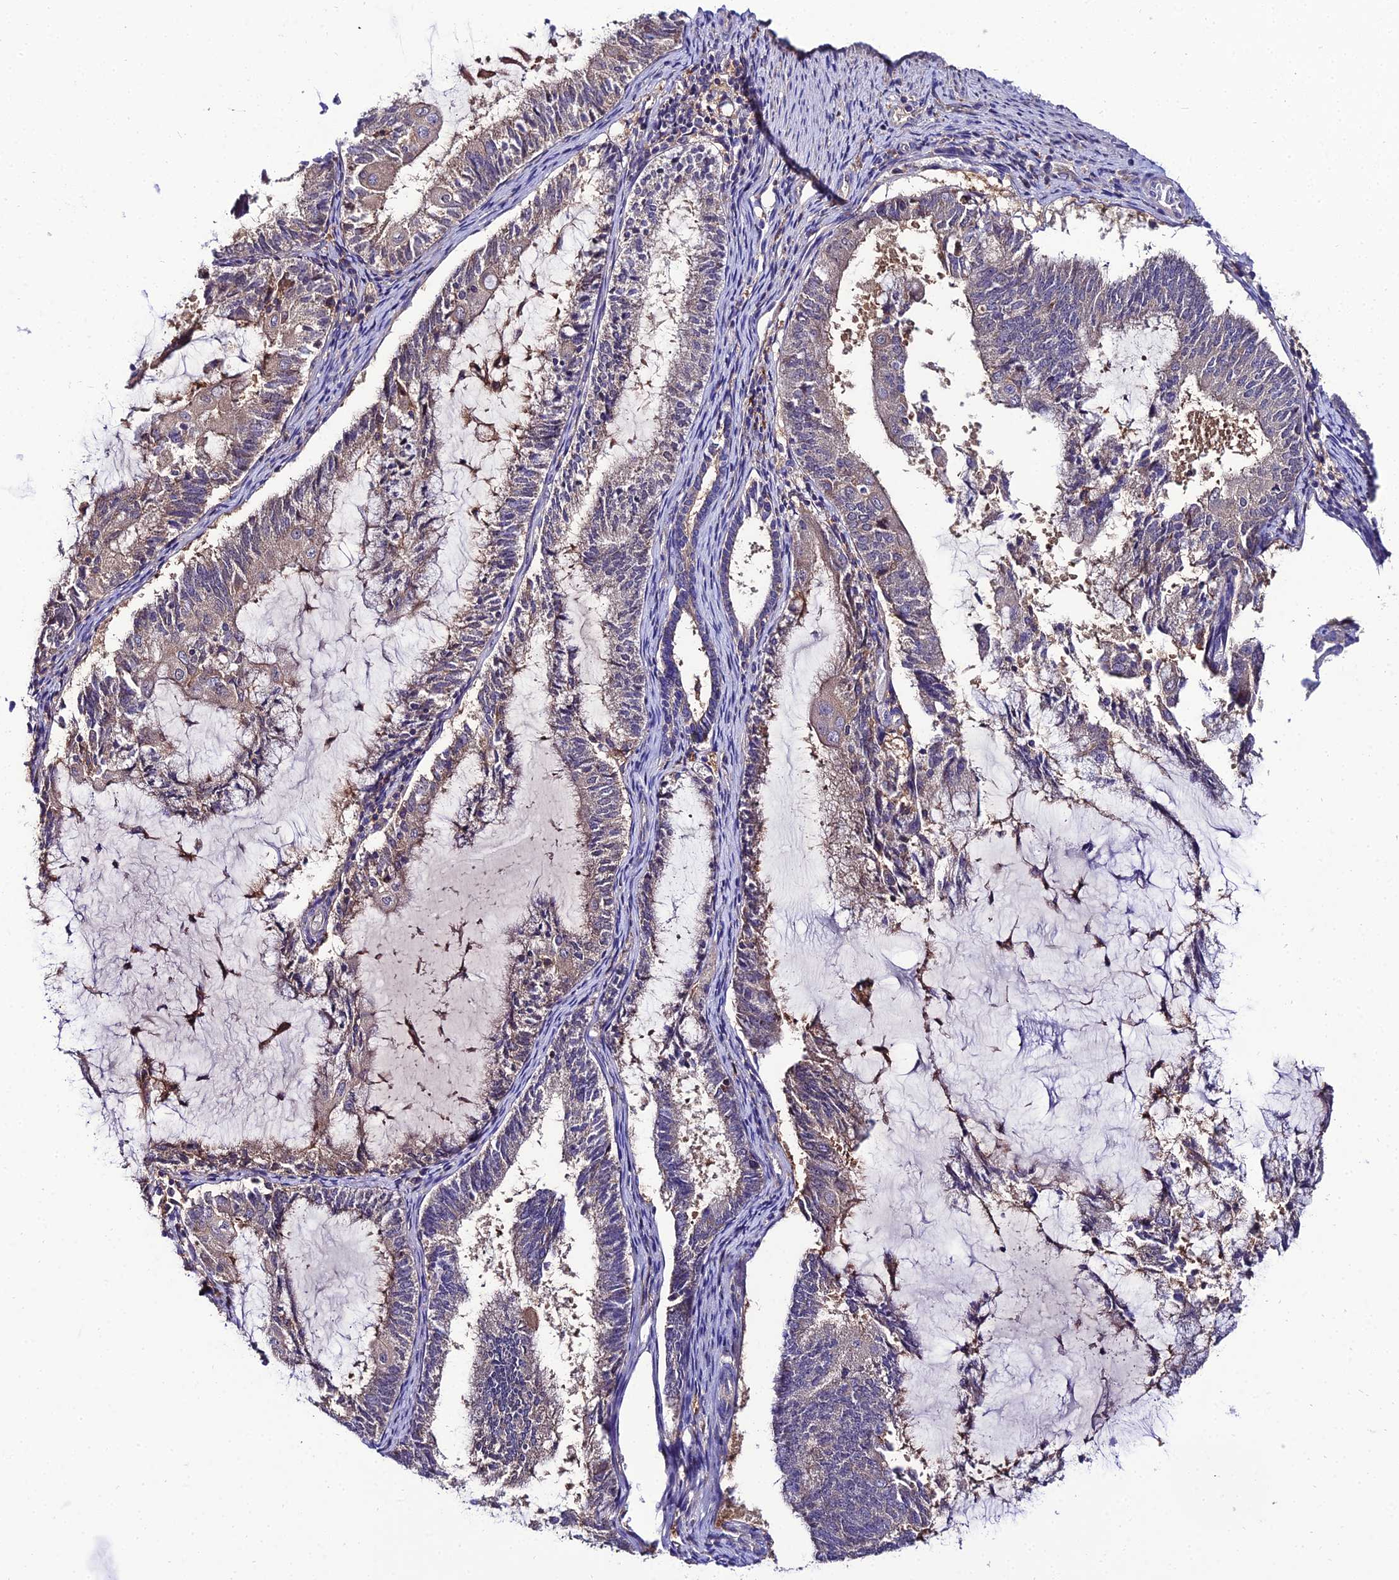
{"staining": {"intensity": "weak", "quantity": "25%-75%", "location": "cytoplasmic/membranous"}, "tissue": "endometrial cancer", "cell_type": "Tumor cells", "image_type": "cancer", "snomed": [{"axis": "morphology", "description": "Adenocarcinoma, NOS"}, {"axis": "topography", "description": "Endometrium"}], "caption": "Immunohistochemical staining of human endometrial cancer (adenocarcinoma) shows low levels of weak cytoplasmic/membranous positivity in about 25%-75% of tumor cells.", "gene": "C2orf69", "patient": {"sex": "female", "age": 81}}